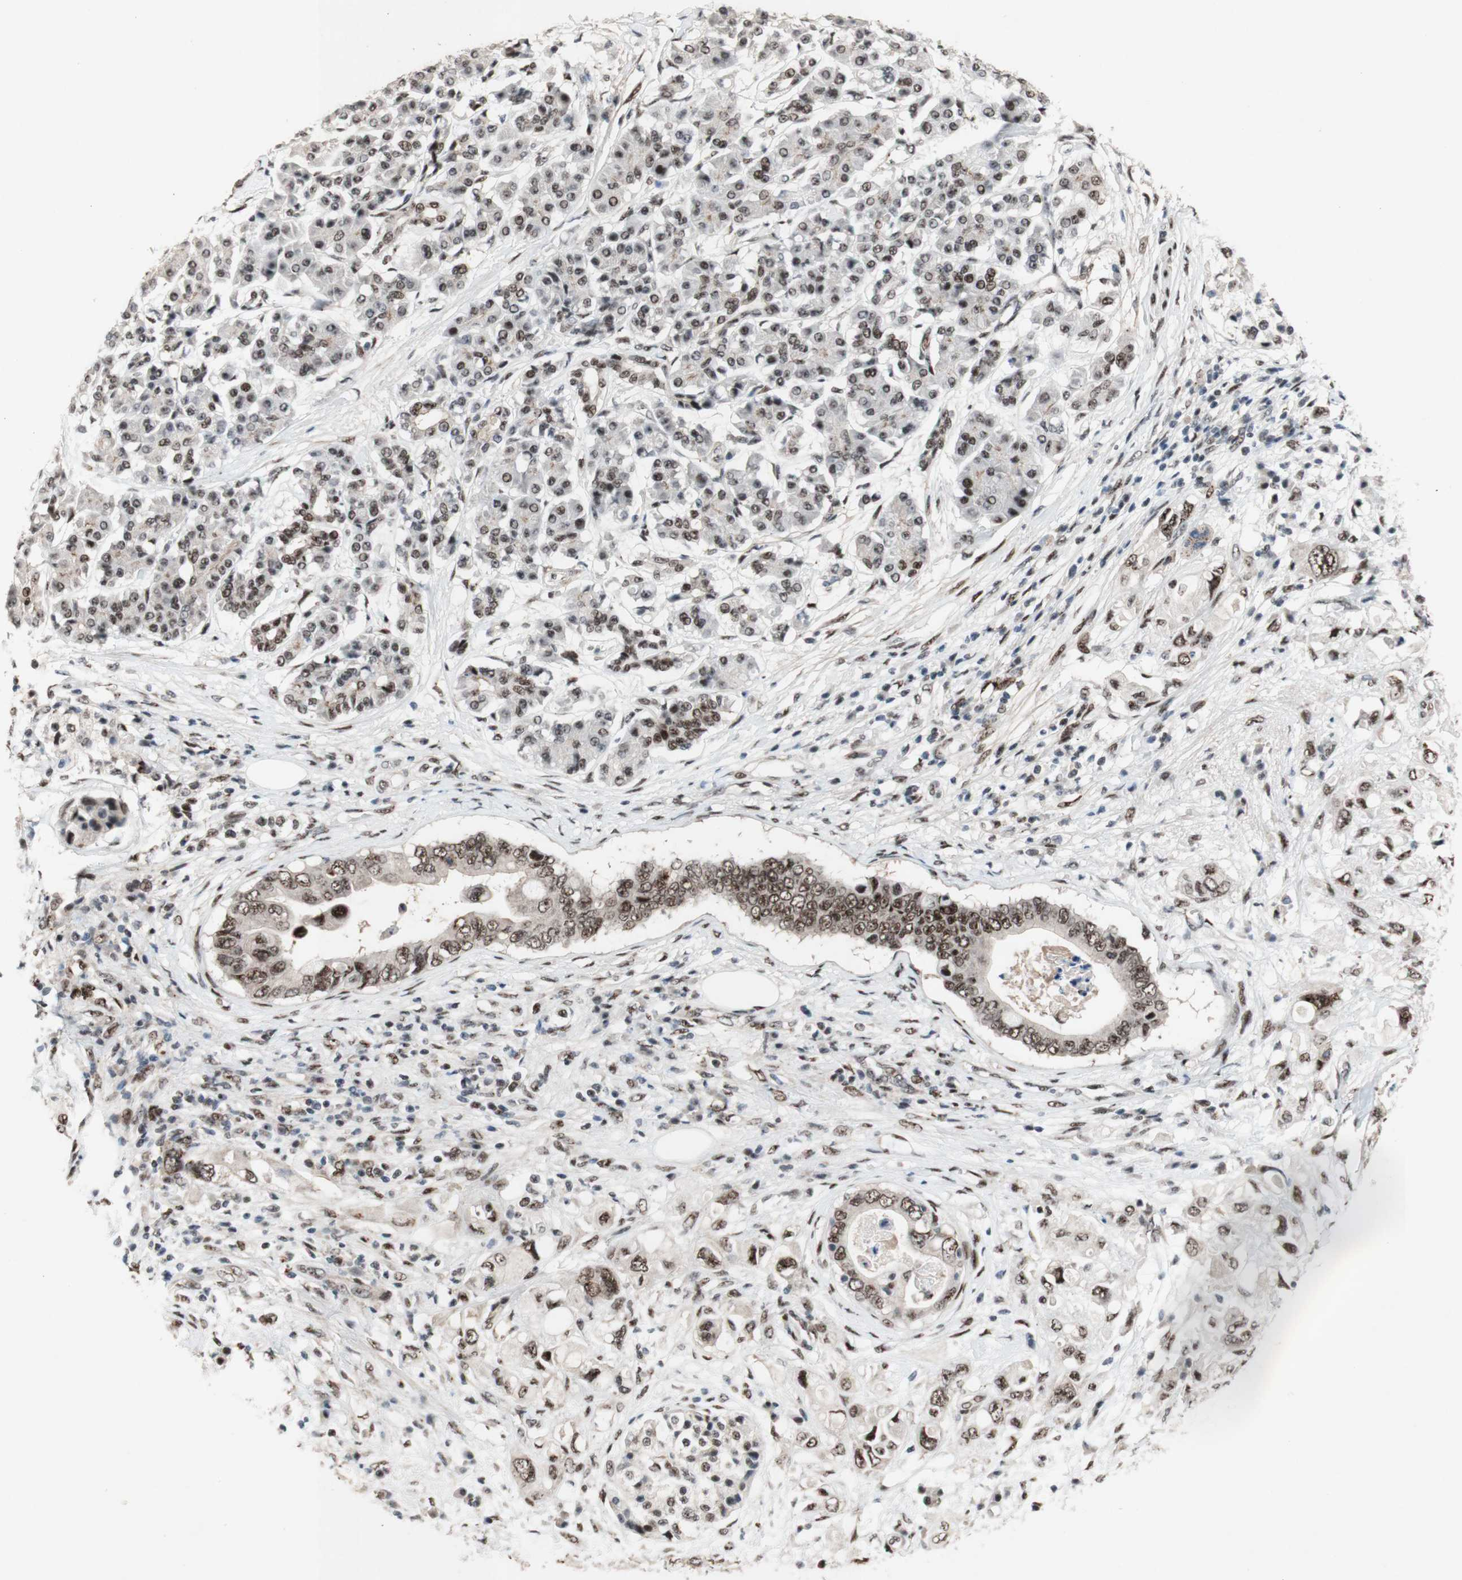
{"staining": {"intensity": "moderate", "quantity": ">75%", "location": "nuclear"}, "tissue": "pancreatic cancer", "cell_type": "Tumor cells", "image_type": "cancer", "snomed": [{"axis": "morphology", "description": "Adenocarcinoma, NOS"}, {"axis": "topography", "description": "Pancreas"}], "caption": "Tumor cells show moderate nuclear expression in about >75% of cells in pancreatic cancer.", "gene": "TLE1", "patient": {"sex": "female", "age": 56}}